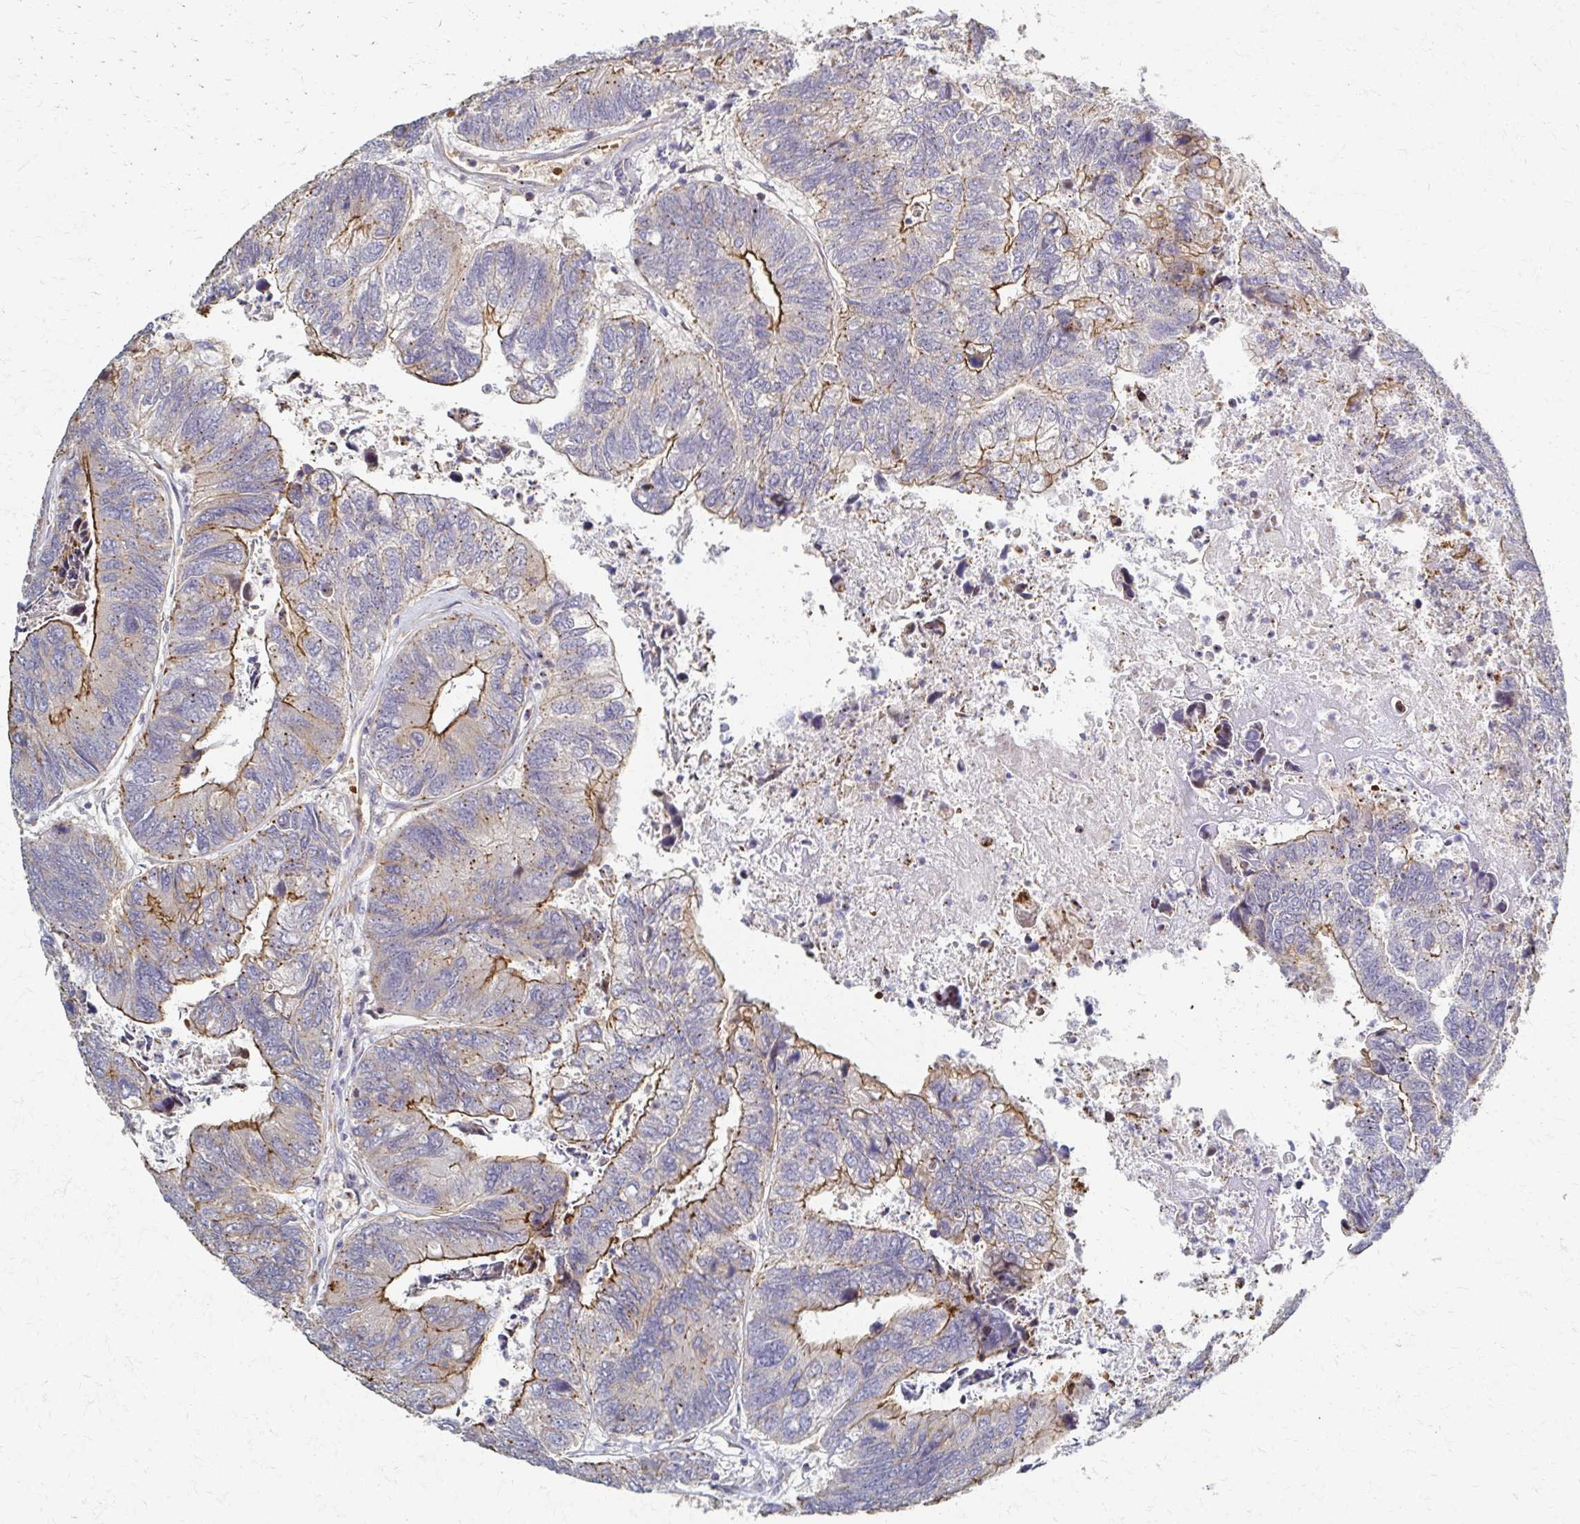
{"staining": {"intensity": "moderate", "quantity": "<25%", "location": "cytoplasmic/membranous"}, "tissue": "colorectal cancer", "cell_type": "Tumor cells", "image_type": "cancer", "snomed": [{"axis": "morphology", "description": "Adenocarcinoma, NOS"}, {"axis": "topography", "description": "Colon"}], "caption": "A low amount of moderate cytoplasmic/membranous expression is present in about <25% of tumor cells in colorectal adenocarcinoma tissue. The staining was performed using DAB (3,3'-diaminobenzidine) to visualize the protein expression in brown, while the nuclei were stained in blue with hematoxylin (Magnification: 20x).", "gene": "SKA2", "patient": {"sex": "female", "age": 67}}